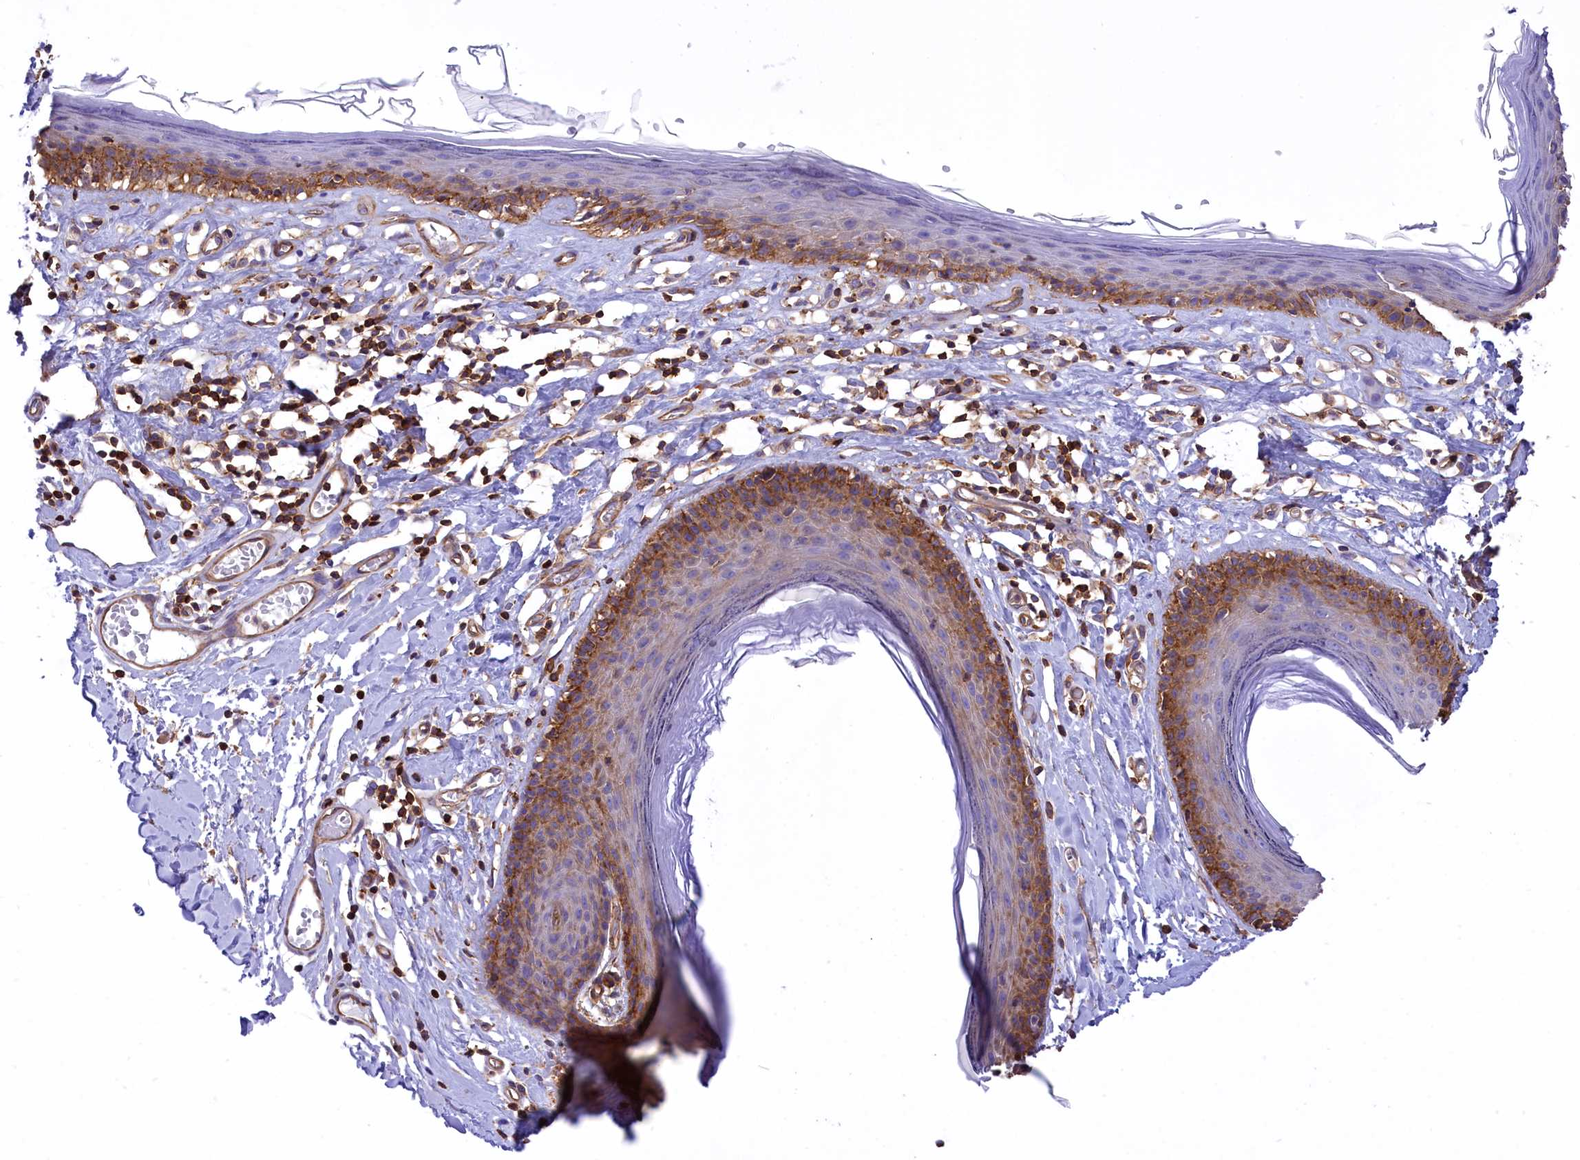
{"staining": {"intensity": "moderate", "quantity": "25%-75%", "location": "cytoplasmic/membranous"}, "tissue": "skin", "cell_type": "Epidermal cells", "image_type": "normal", "snomed": [{"axis": "morphology", "description": "Normal tissue, NOS"}, {"axis": "topography", "description": "Adipose tissue"}, {"axis": "topography", "description": "Vascular tissue"}, {"axis": "topography", "description": "Vulva"}, {"axis": "topography", "description": "Peripheral nerve tissue"}], "caption": "This photomicrograph displays immunohistochemistry (IHC) staining of normal skin, with medium moderate cytoplasmic/membranous positivity in about 25%-75% of epidermal cells.", "gene": "SEPTIN9", "patient": {"sex": "female", "age": 86}}